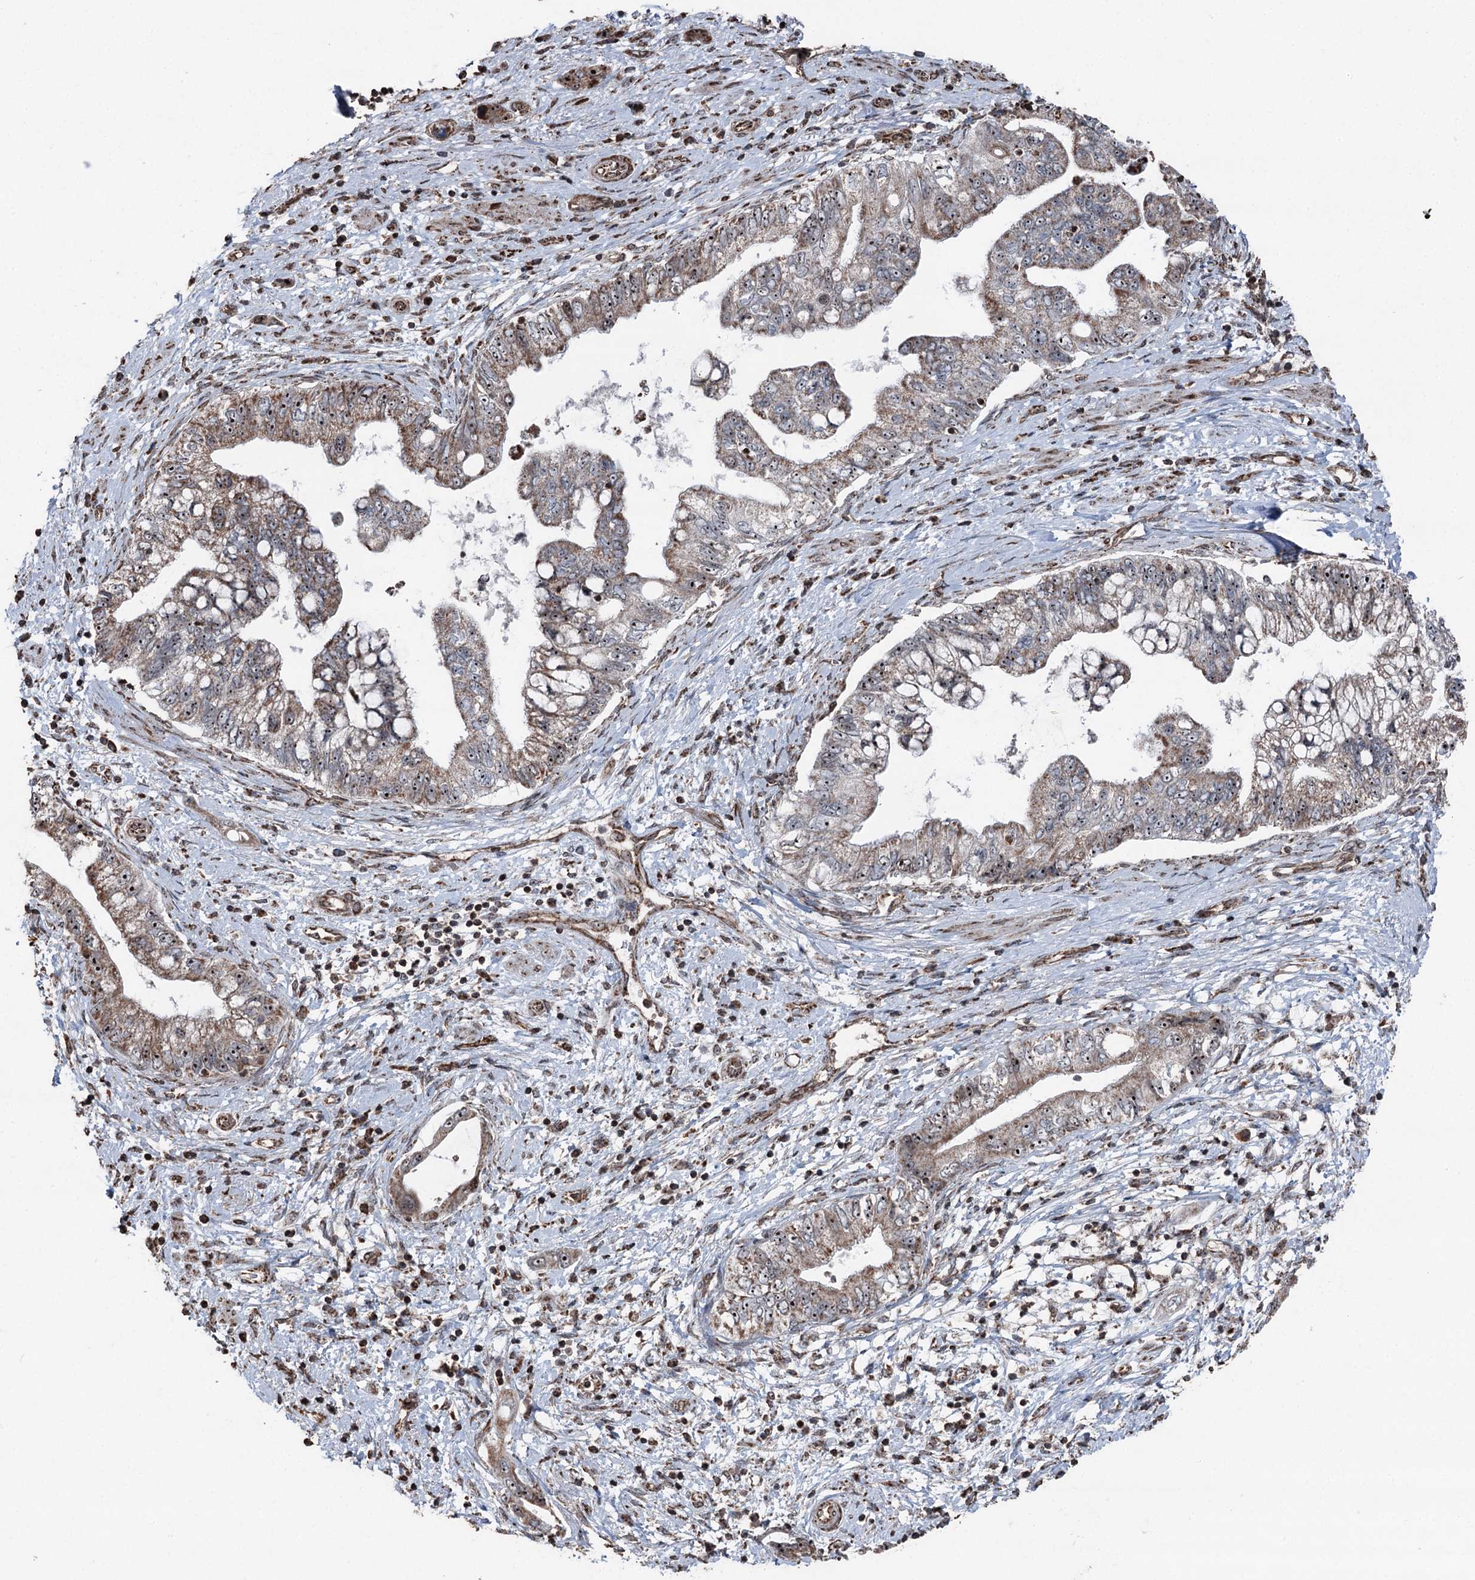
{"staining": {"intensity": "moderate", "quantity": ">75%", "location": "nuclear"}, "tissue": "pancreatic cancer", "cell_type": "Tumor cells", "image_type": "cancer", "snomed": [{"axis": "morphology", "description": "Adenocarcinoma, NOS"}, {"axis": "topography", "description": "Pancreas"}], "caption": "High-magnification brightfield microscopy of adenocarcinoma (pancreatic) stained with DAB (brown) and counterstained with hematoxylin (blue). tumor cells exhibit moderate nuclear positivity is seen in about>75% of cells.", "gene": "STEEP1", "patient": {"sex": "female", "age": 73}}